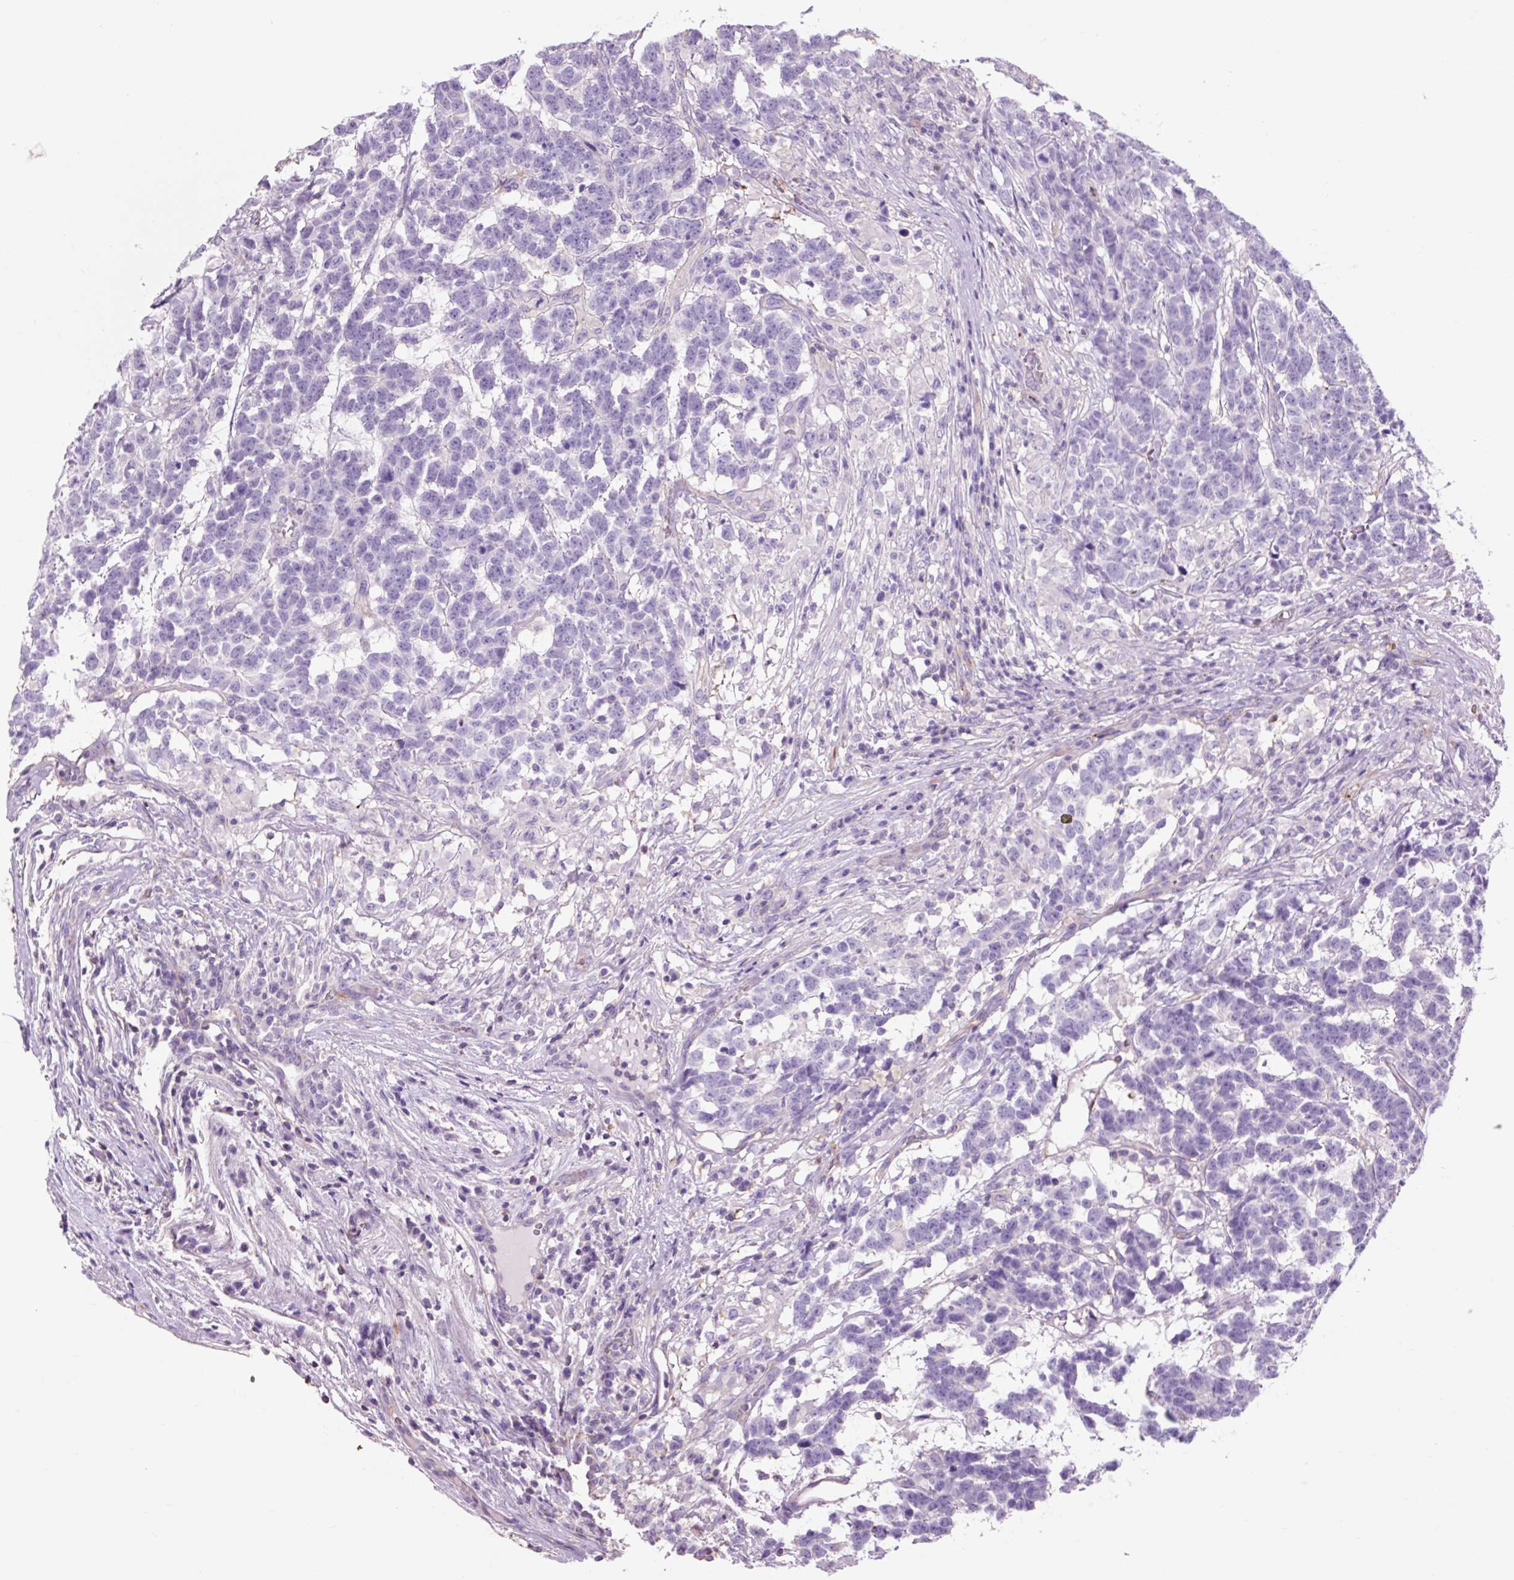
{"staining": {"intensity": "negative", "quantity": "none", "location": "none"}, "tissue": "testis cancer", "cell_type": "Tumor cells", "image_type": "cancer", "snomed": [{"axis": "morphology", "description": "Carcinoma, Embryonal, NOS"}, {"axis": "topography", "description": "Testis"}], "caption": "An image of human testis embryonal carcinoma is negative for staining in tumor cells.", "gene": "OR10A7", "patient": {"sex": "male", "age": 26}}